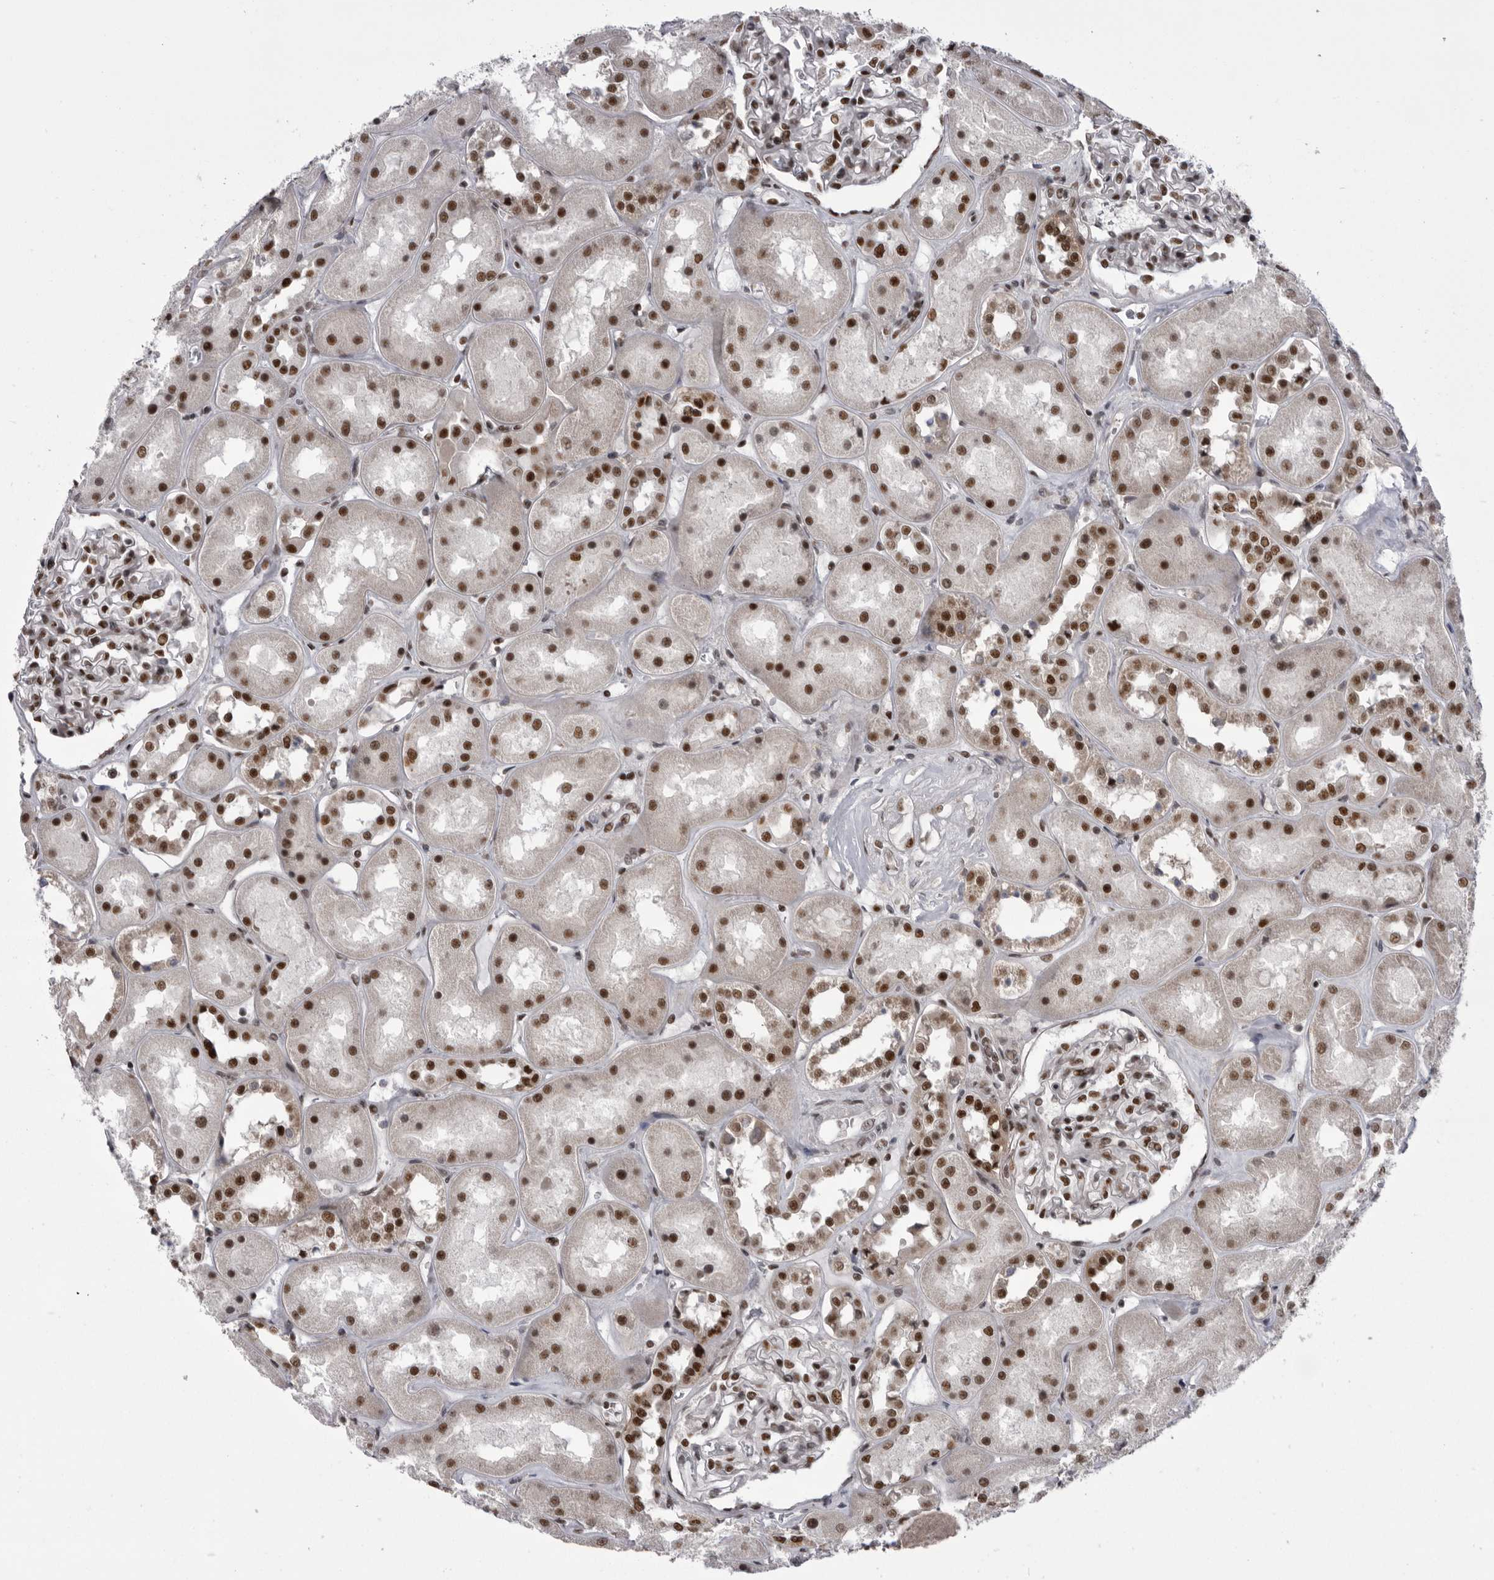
{"staining": {"intensity": "strong", "quantity": ">75%", "location": "nuclear"}, "tissue": "kidney", "cell_type": "Cells in glomeruli", "image_type": "normal", "snomed": [{"axis": "morphology", "description": "Normal tissue, NOS"}, {"axis": "topography", "description": "Kidney"}], "caption": "IHC (DAB) staining of benign human kidney exhibits strong nuclear protein staining in about >75% of cells in glomeruli. The protein of interest is shown in brown color, while the nuclei are stained blue.", "gene": "MEPCE", "patient": {"sex": "male", "age": 70}}